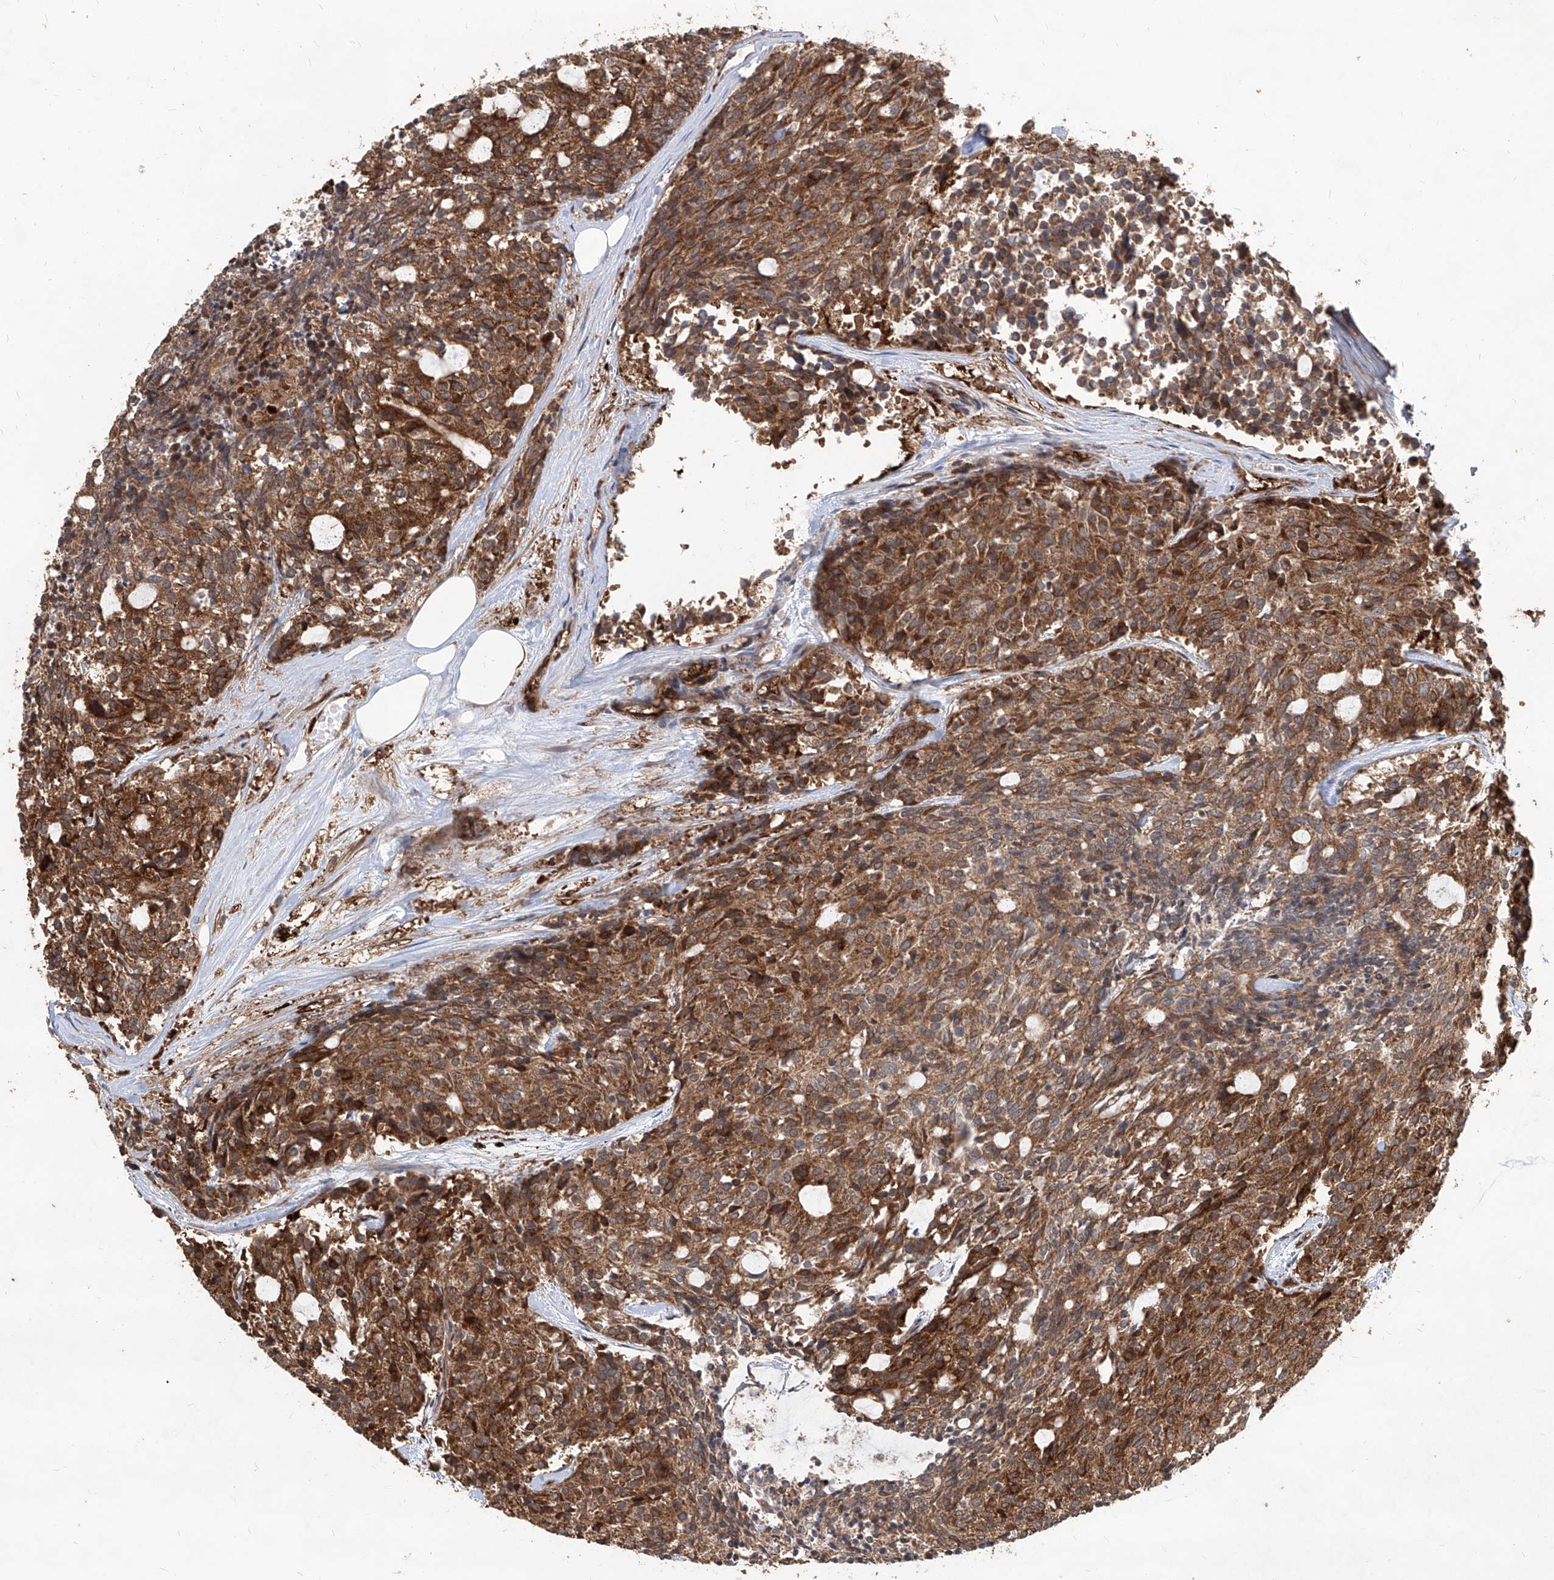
{"staining": {"intensity": "strong", "quantity": ">75%", "location": "cytoplasmic/membranous"}, "tissue": "carcinoid", "cell_type": "Tumor cells", "image_type": "cancer", "snomed": [{"axis": "morphology", "description": "Carcinoid, malignant, NOS"}, {"axis": "topography", "description": "Pancreas"}], "caption": "Malignant carcinoid stained with a brown dye demonstrates strong cytoplasmic/membranous positive positivity in approximately >75% of tumor cells.", "gene": "MAGED2", "patient": {"sex": "female", "age": 54}}